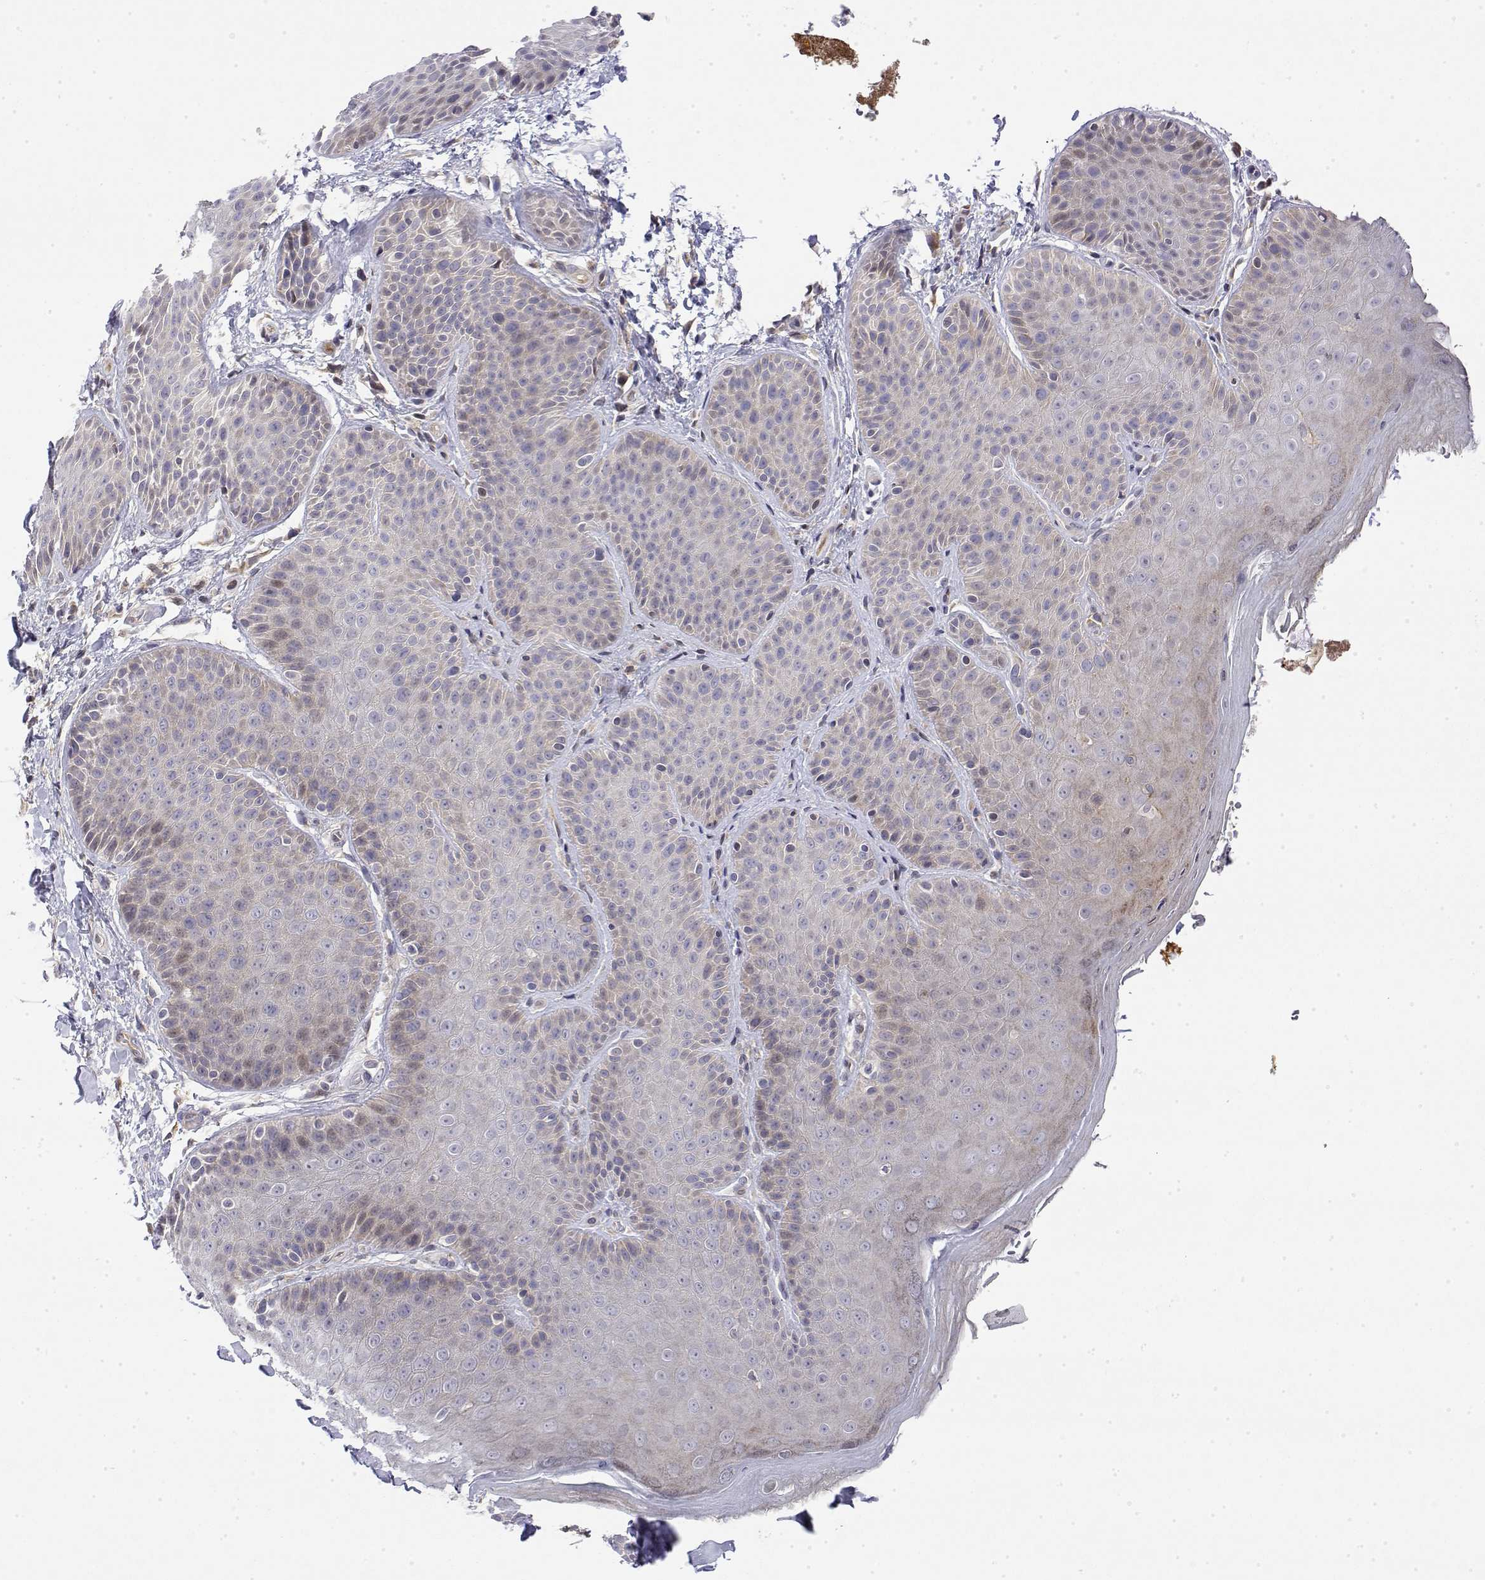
{"staining": {"intensity": "weak", "quantity": "<25%", "location": "cytoplasmic/membranous"}, "tissue": "skin", "cell_type": "Epidermal cells", "image_type": "normal", "snomed": [{"axis": "morphology", "description": "Normal tissue, NOS"}, {"axis": "topography", "description": "Anal"}, {"axis": "topography", "description": "Peripheral nerve tissue"}], "caption": "Epidermal cells are negative for protein expression in normal human skin.", "gene": "IGFBP4", "patient": {"sex": "male", "age": 51}}